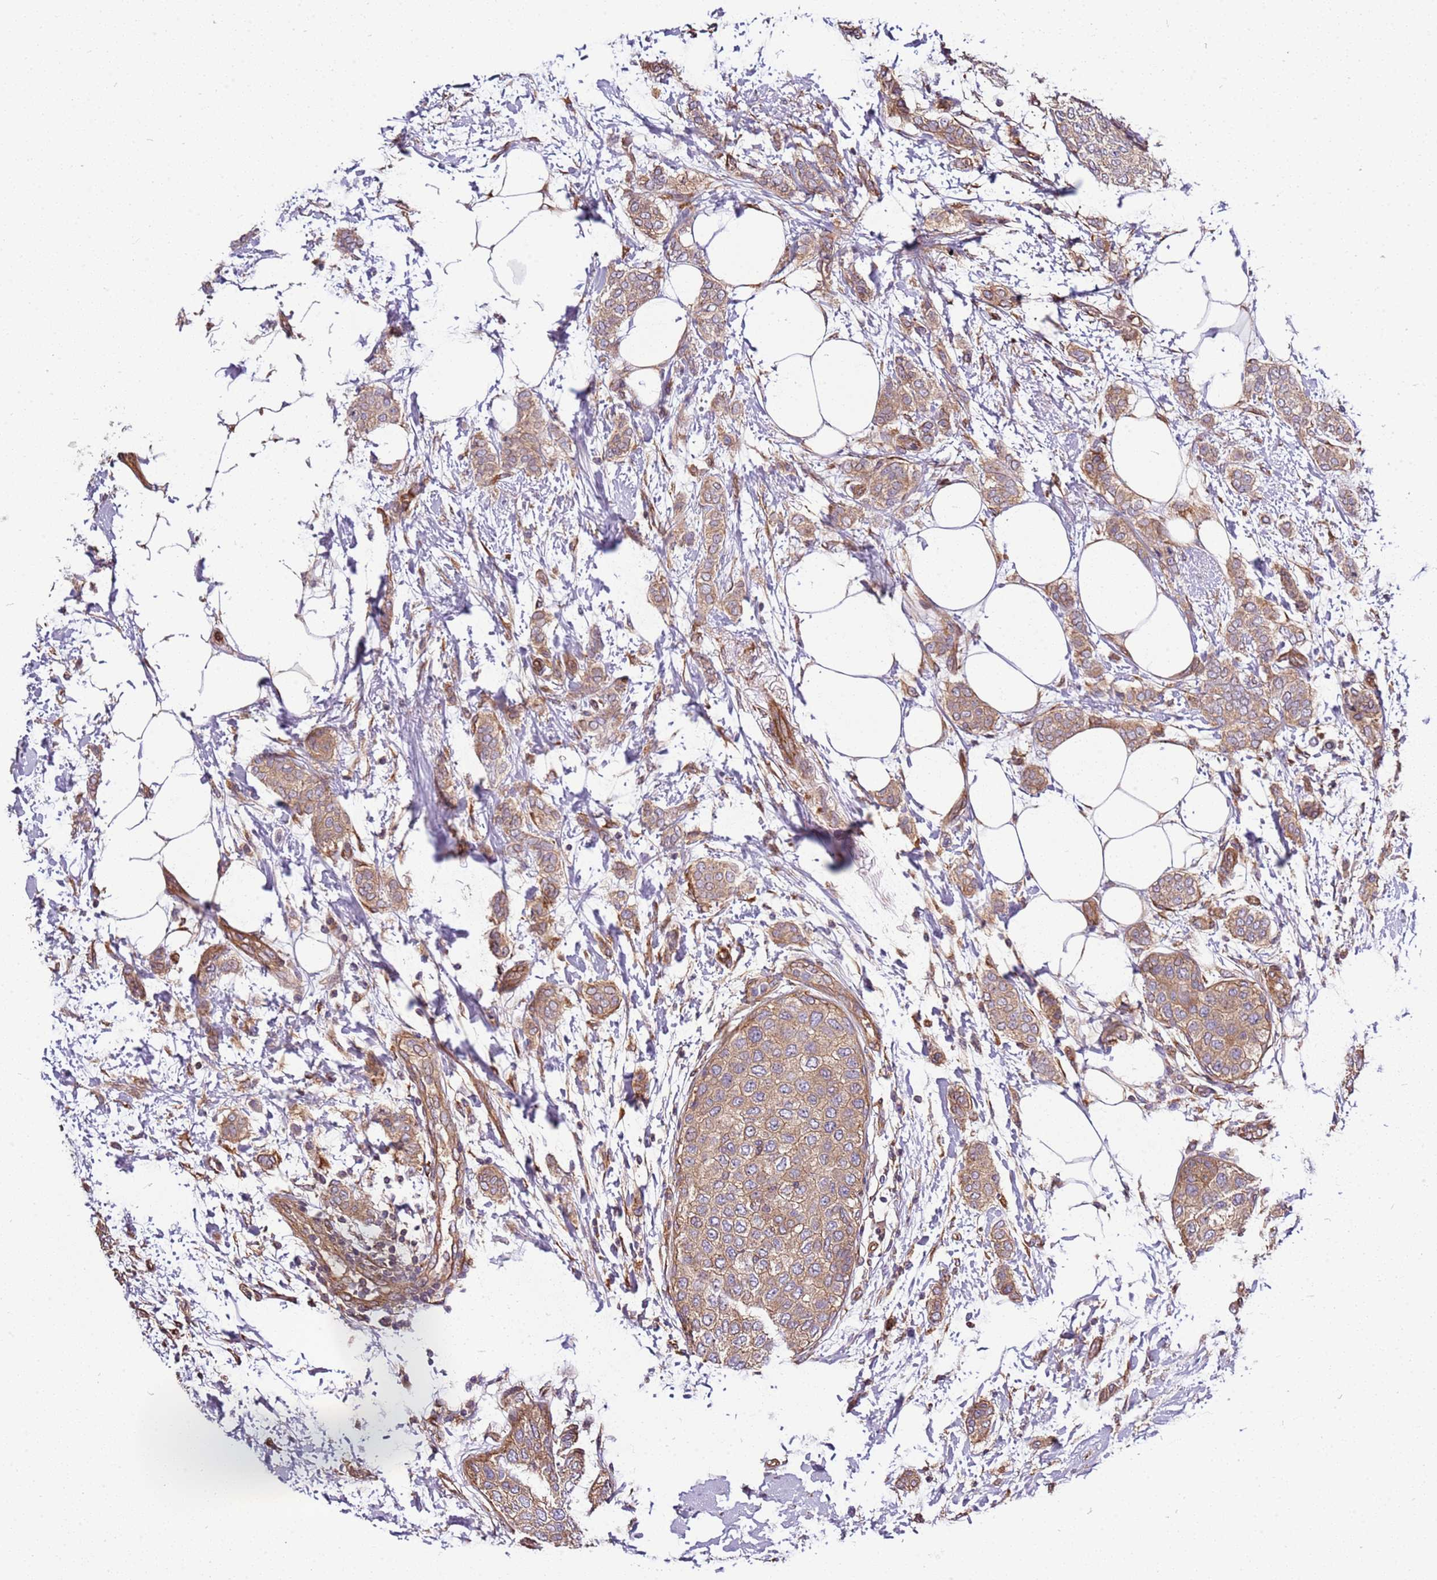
{"staining": {"intensity": "moderate", "quantity": ">75%", "location": "cytoplasmic/membranous"}, "tissue": "breast cancer", "cell_type": "Tumor cells", "image_type": "cancer", "snomed": [{"axis": "morphology", "description": "Duct carcinoma"}, {"axis": "topography", "description": "Breast"}], "caption": "This is a histology image of immunohistochemistry staining of breast cancer (invasive ductal carcinoma), which shows moderate expression in the cytoplasmic/membranous of tumor cells.", "gene": "GNL1", "patient": {"sex": "female", "age": 72}}